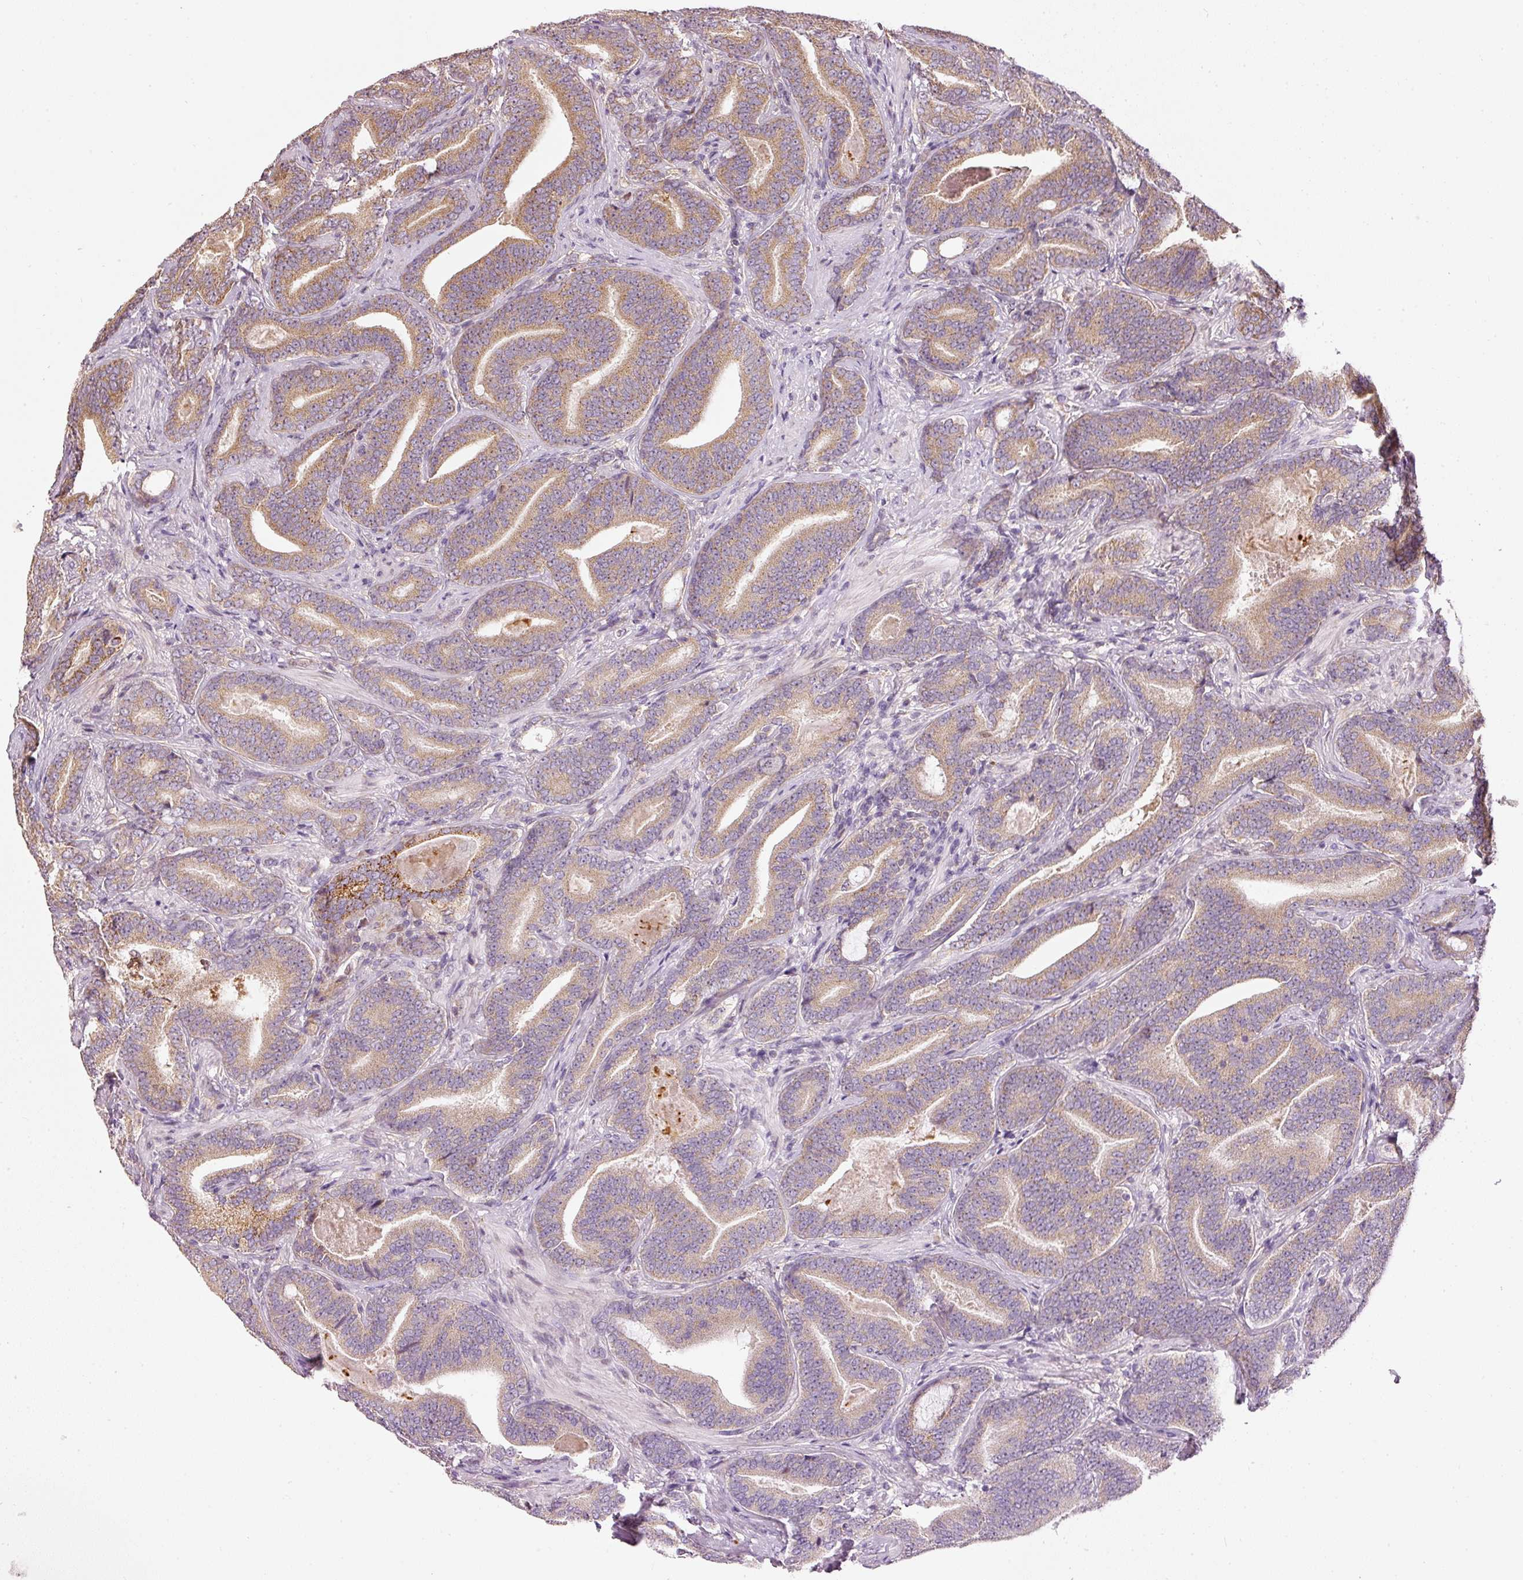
{"staining": {"intensity": "moderate", "quantity": ">75%", "location": "cytoplasmic/membranous"}, "tissue": "prostate cancer", "cell_type": "Tumor cells", "image_type": "cancer", "snomed": [{"axis": "morphology", "description": "Adenocarcinoma, Low grade"}, {"axis": "topography", "description": "Prostate and seminal vesicle, NOS"}], "caption": "Immunohistochemical staining of human prostate cancer displays moderate cytoplasmic/membranous protein expression in approximately >75% of tumor cells. (DAB (3,3'-diaminobenzidine) IHC with brightfield microscopy, high magnification).", "gene": "MTHFD1L", "patient": {"sex": "male", "age": 61}}